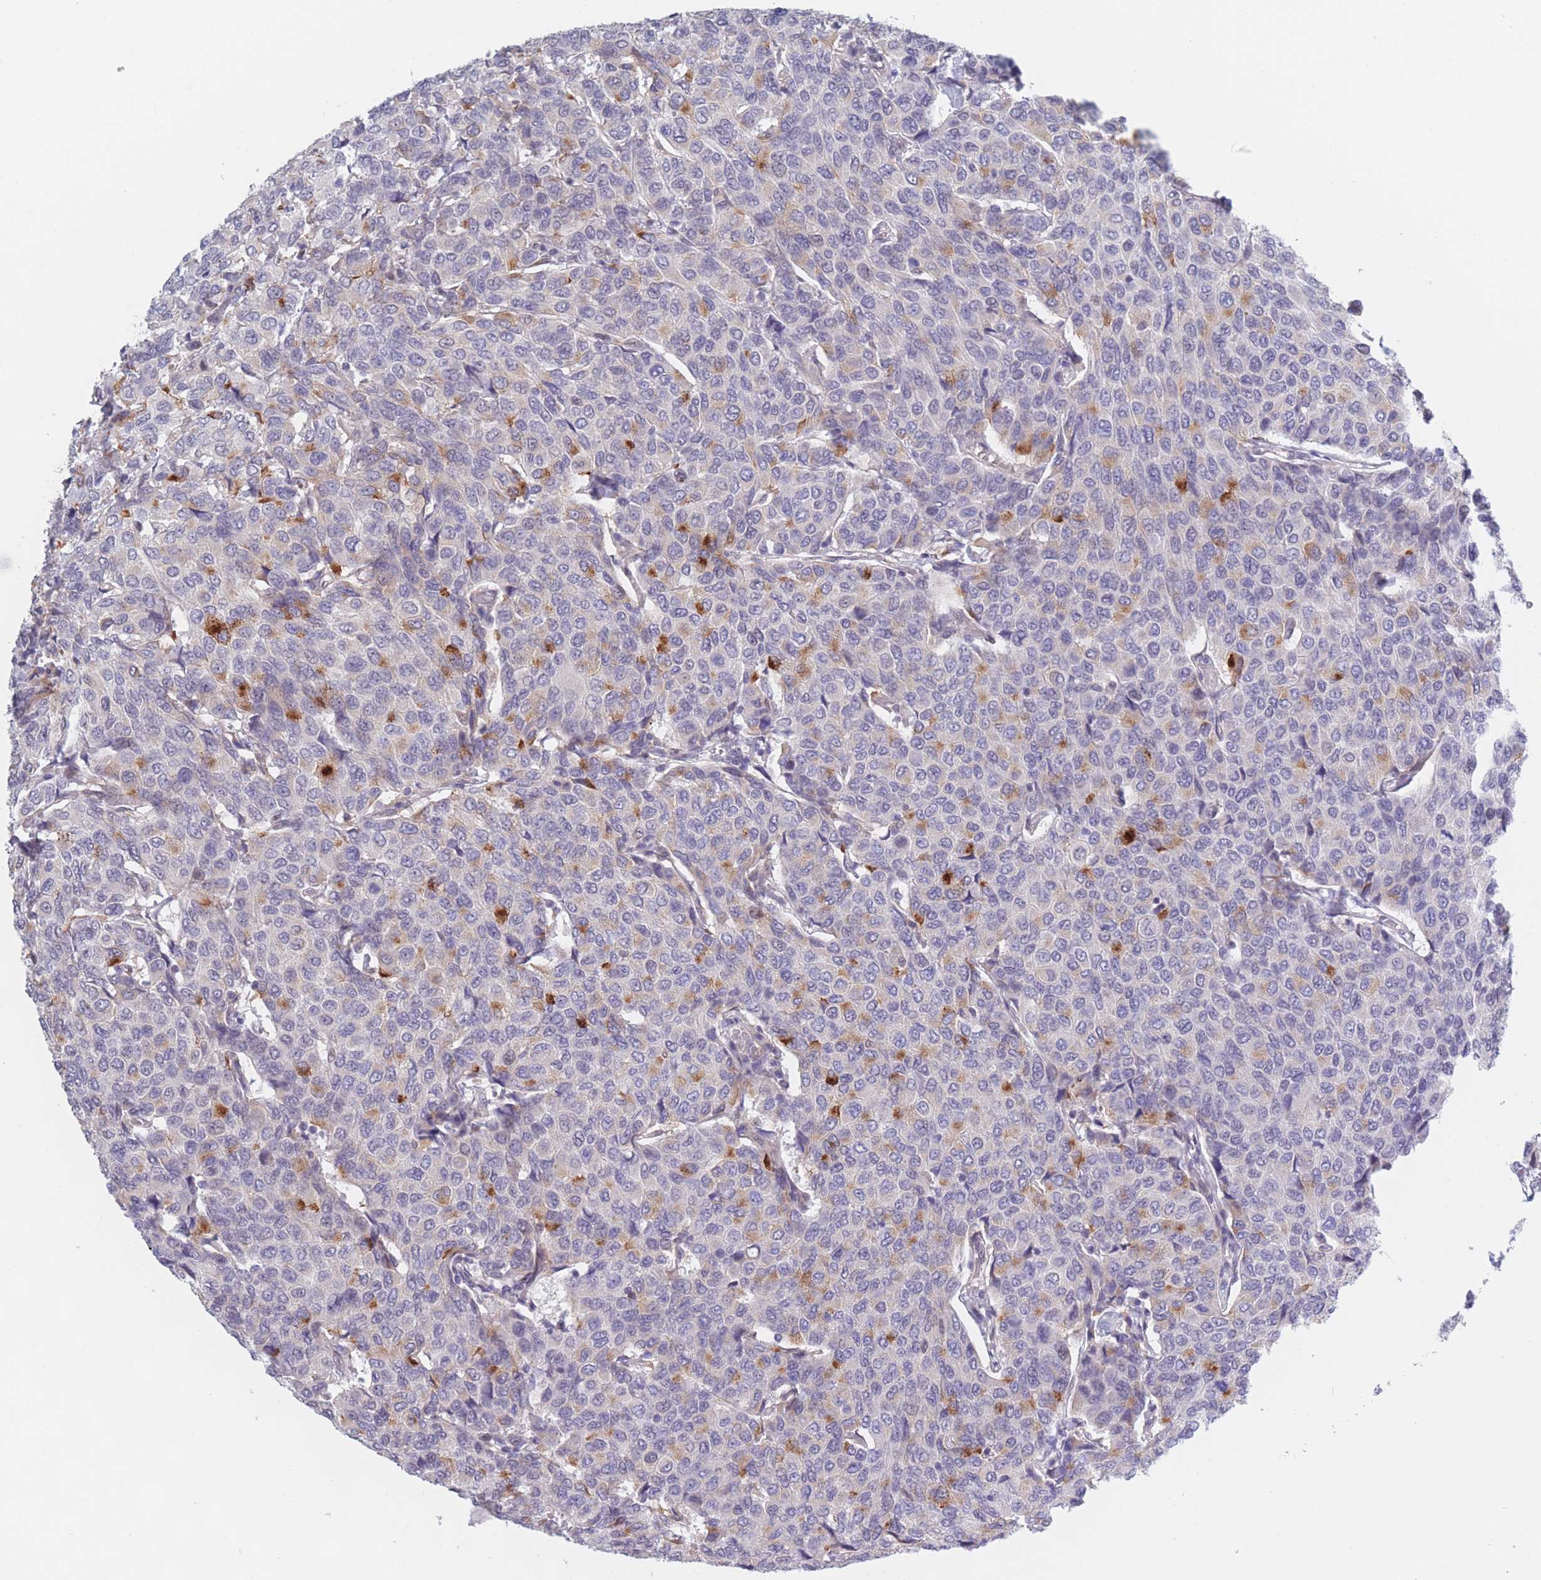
{"staining": {"intensity": "moderate", "quantity": "<25%", "location": "cytoplasmic/membranous"}, "tissue": "breast cancer", "cell_type": "Tumor cells", "image_type": "cancer", "snomed": [{"axis": "morphology", "description": "Duct carcinoma"}, {"axis": "topography", "description": "Breast"}], "caption": "This is a micrograph of immunohistochemistry (IHC) staining of infiltrating ductal carcinoma (breast), which shows moderate staining in the cytoplasmic/membranous of tumor cells.", "gene": "PODXL", "patient": {"sex": "female", "age": 55}}